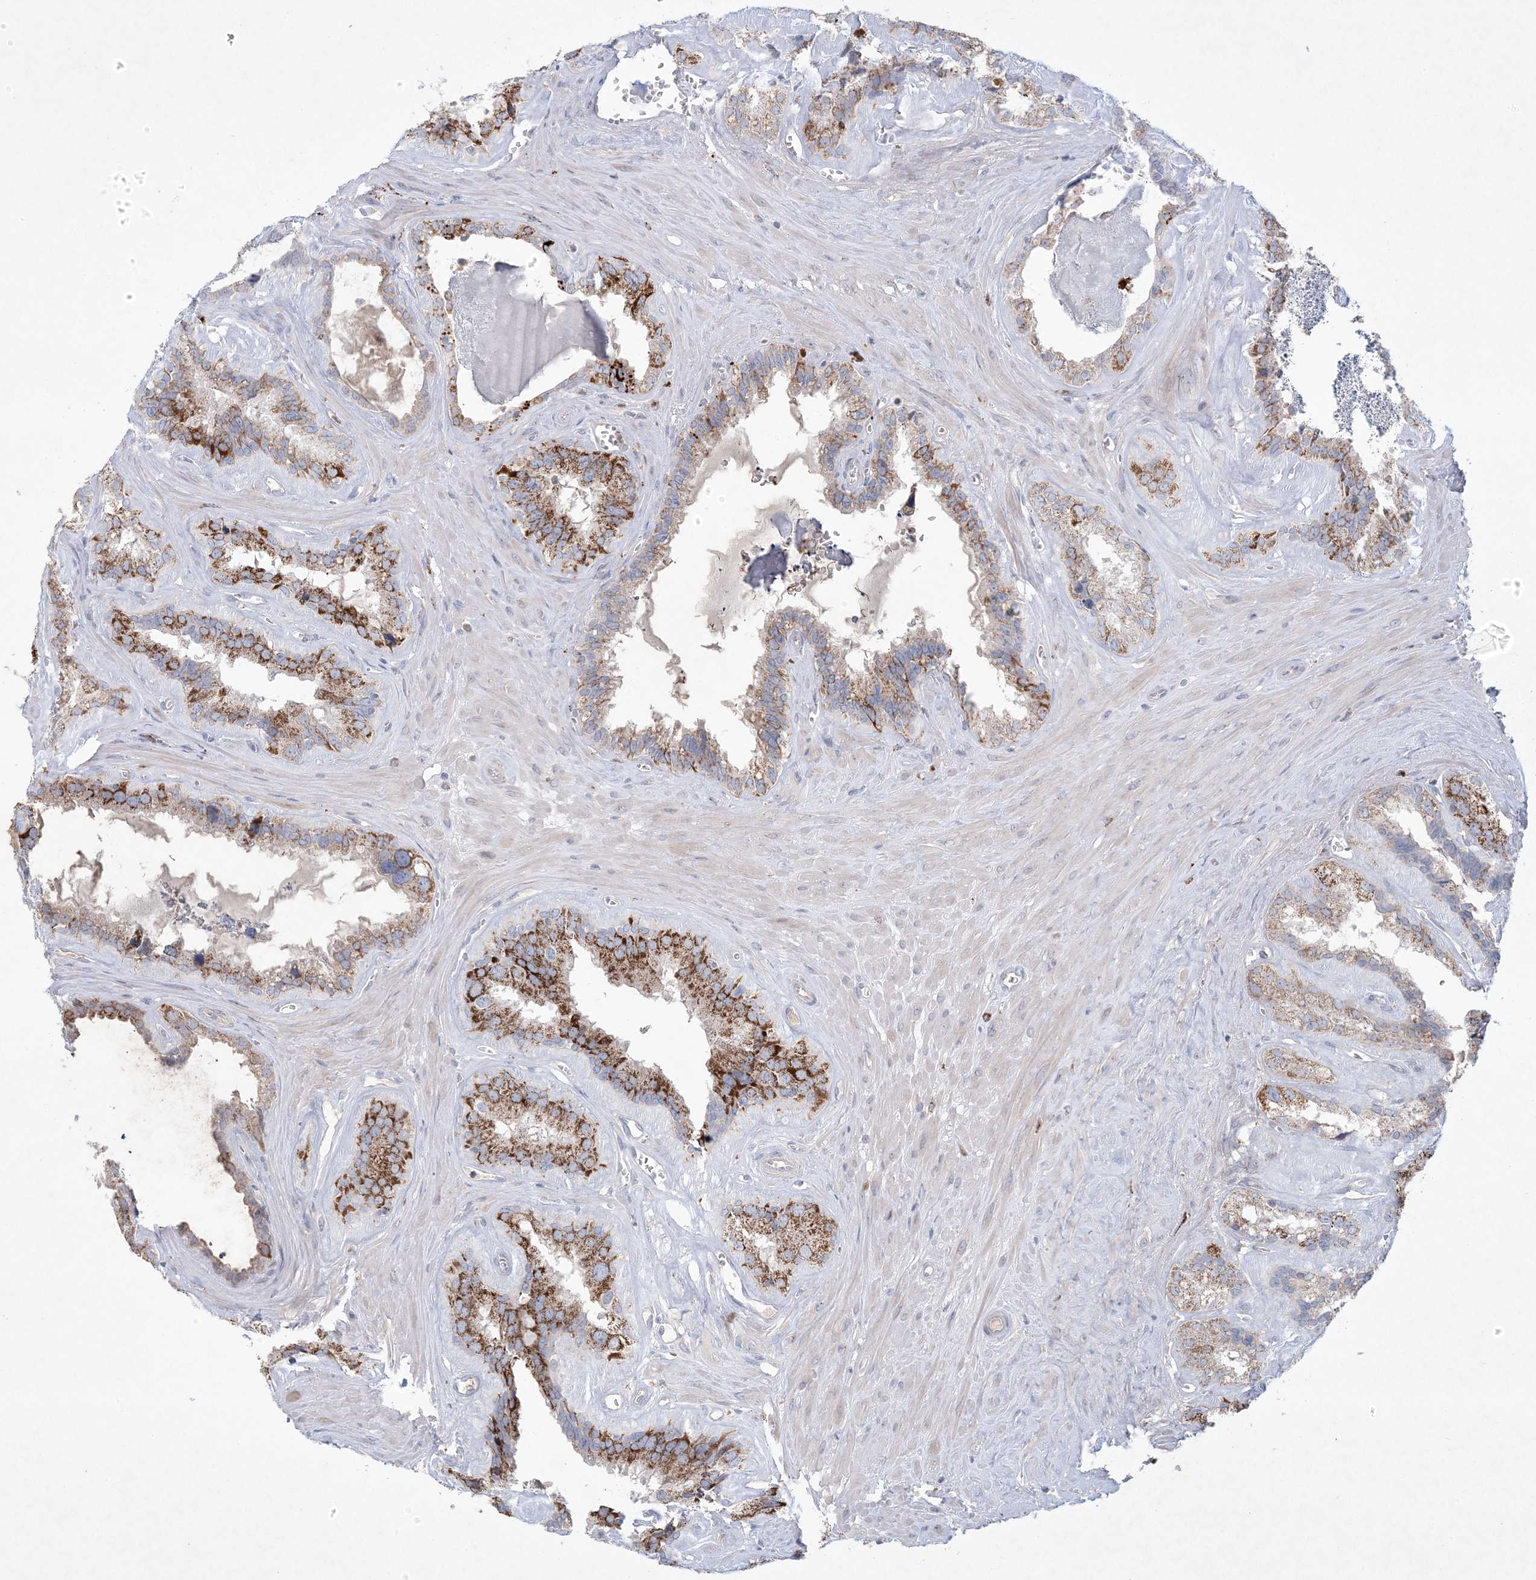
{"staining": {"intensity": "strong", "quantity": ">75%", "location": "cytoplasmic/membranous"}, "tissue": "seminal vesicle", "cell_type": "Glandular cells", "image_type": "normal", "snomed": [{"axis": "morphology", "description": "Normal tissue, NOS"}, {"axis": "topography", "description": "Prostate"}, {"axis": "topography", "description": "Seminal veicle"}], "caption": "Immunohistochemical staining of unremarkable seminal vesicle displays >75% levels of strong cytoplasmic/membranous protein expression in approximately >75% of glandular cells.", "gene": "KCTD6", "patient": {"sex": "male", "age": 59}}